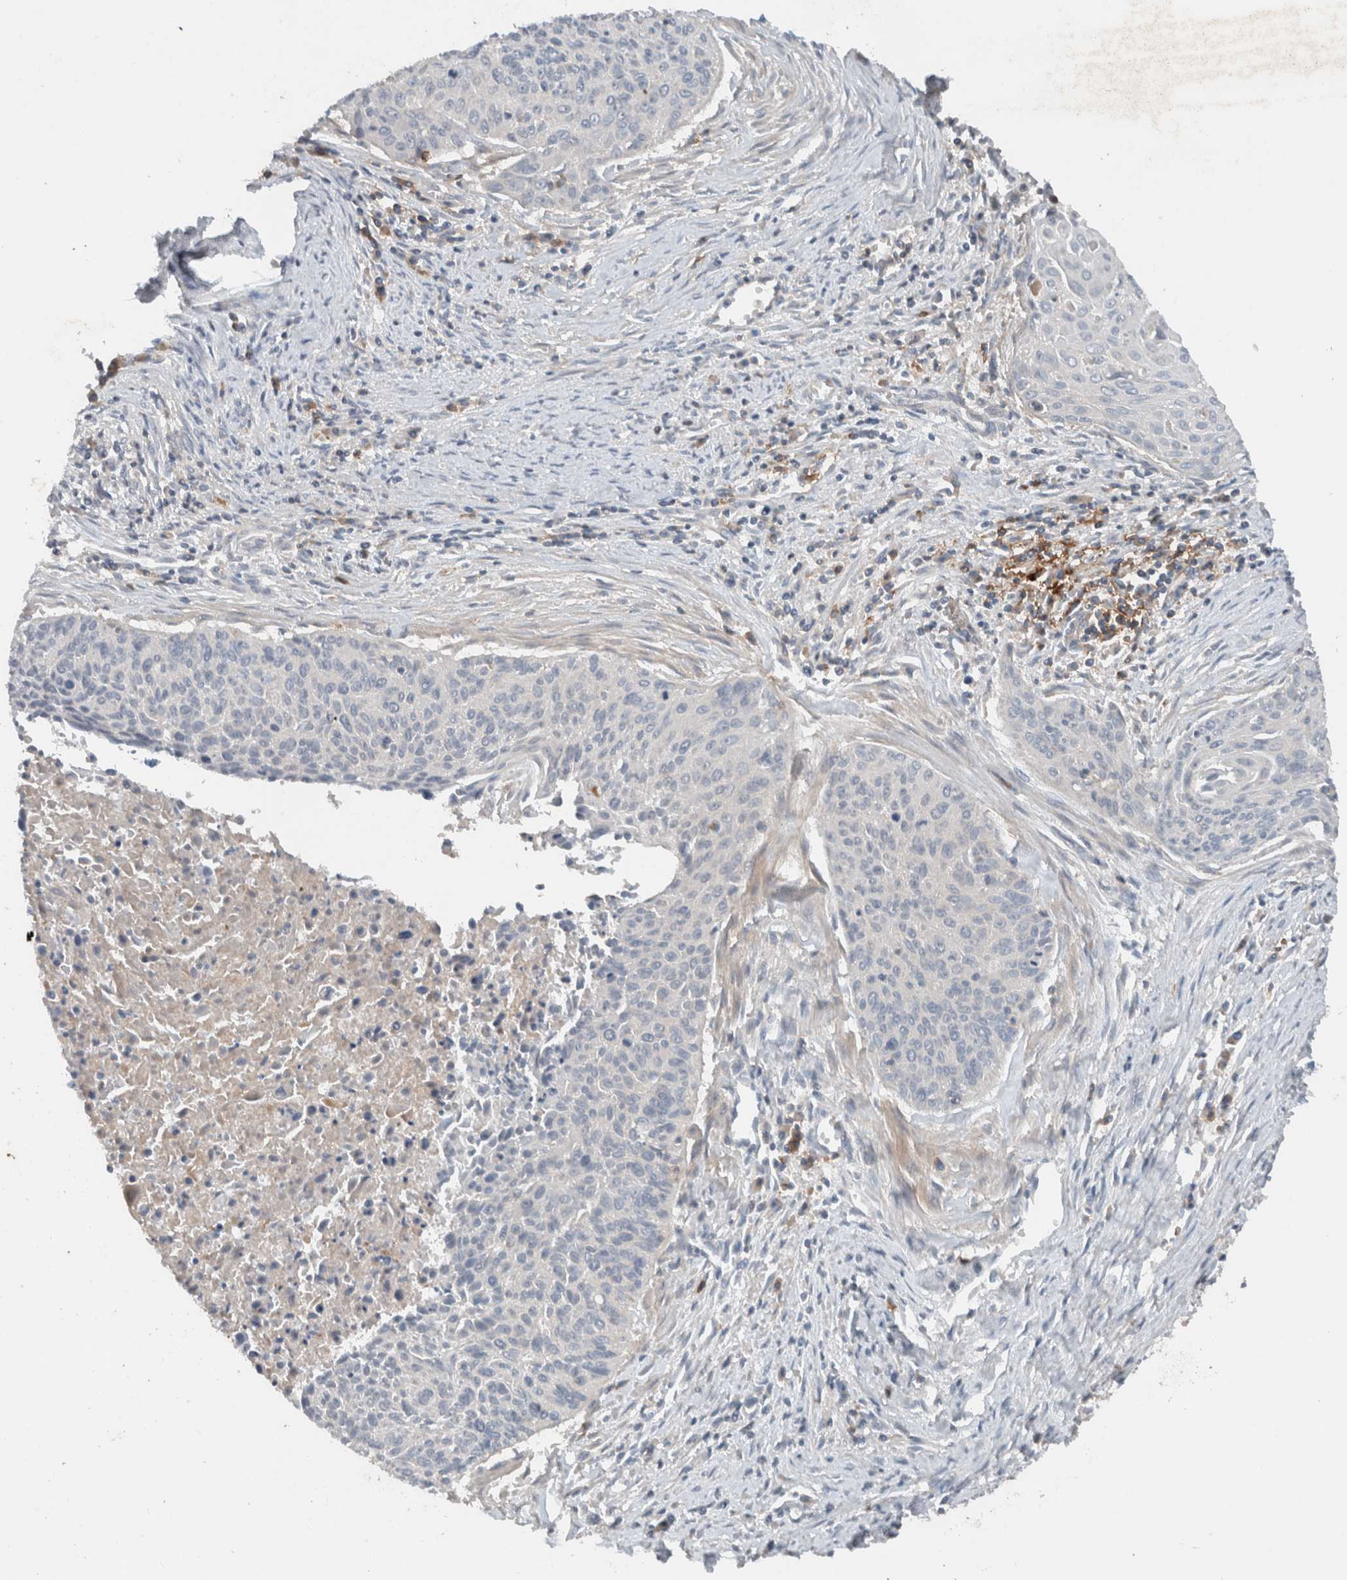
{"staining": {"intensity": "negative", "quantity": "none", "location": "none"}, "tissue": "cervical cancer", "cell_type": "Tumor cells", "image_type": "cancer", "snomed": [{"axis": "morphology", "description": "Squamous cell carcinoma, NOS"}, {"axis": "topography", "description": "Cervix"}], "caption": "The immunohistochemistry histopathology image has no significant staining in tumor cells of cervical cancer tissue.", "gene": "UGCG", "patient": {"sex": "female", "age": 55}}